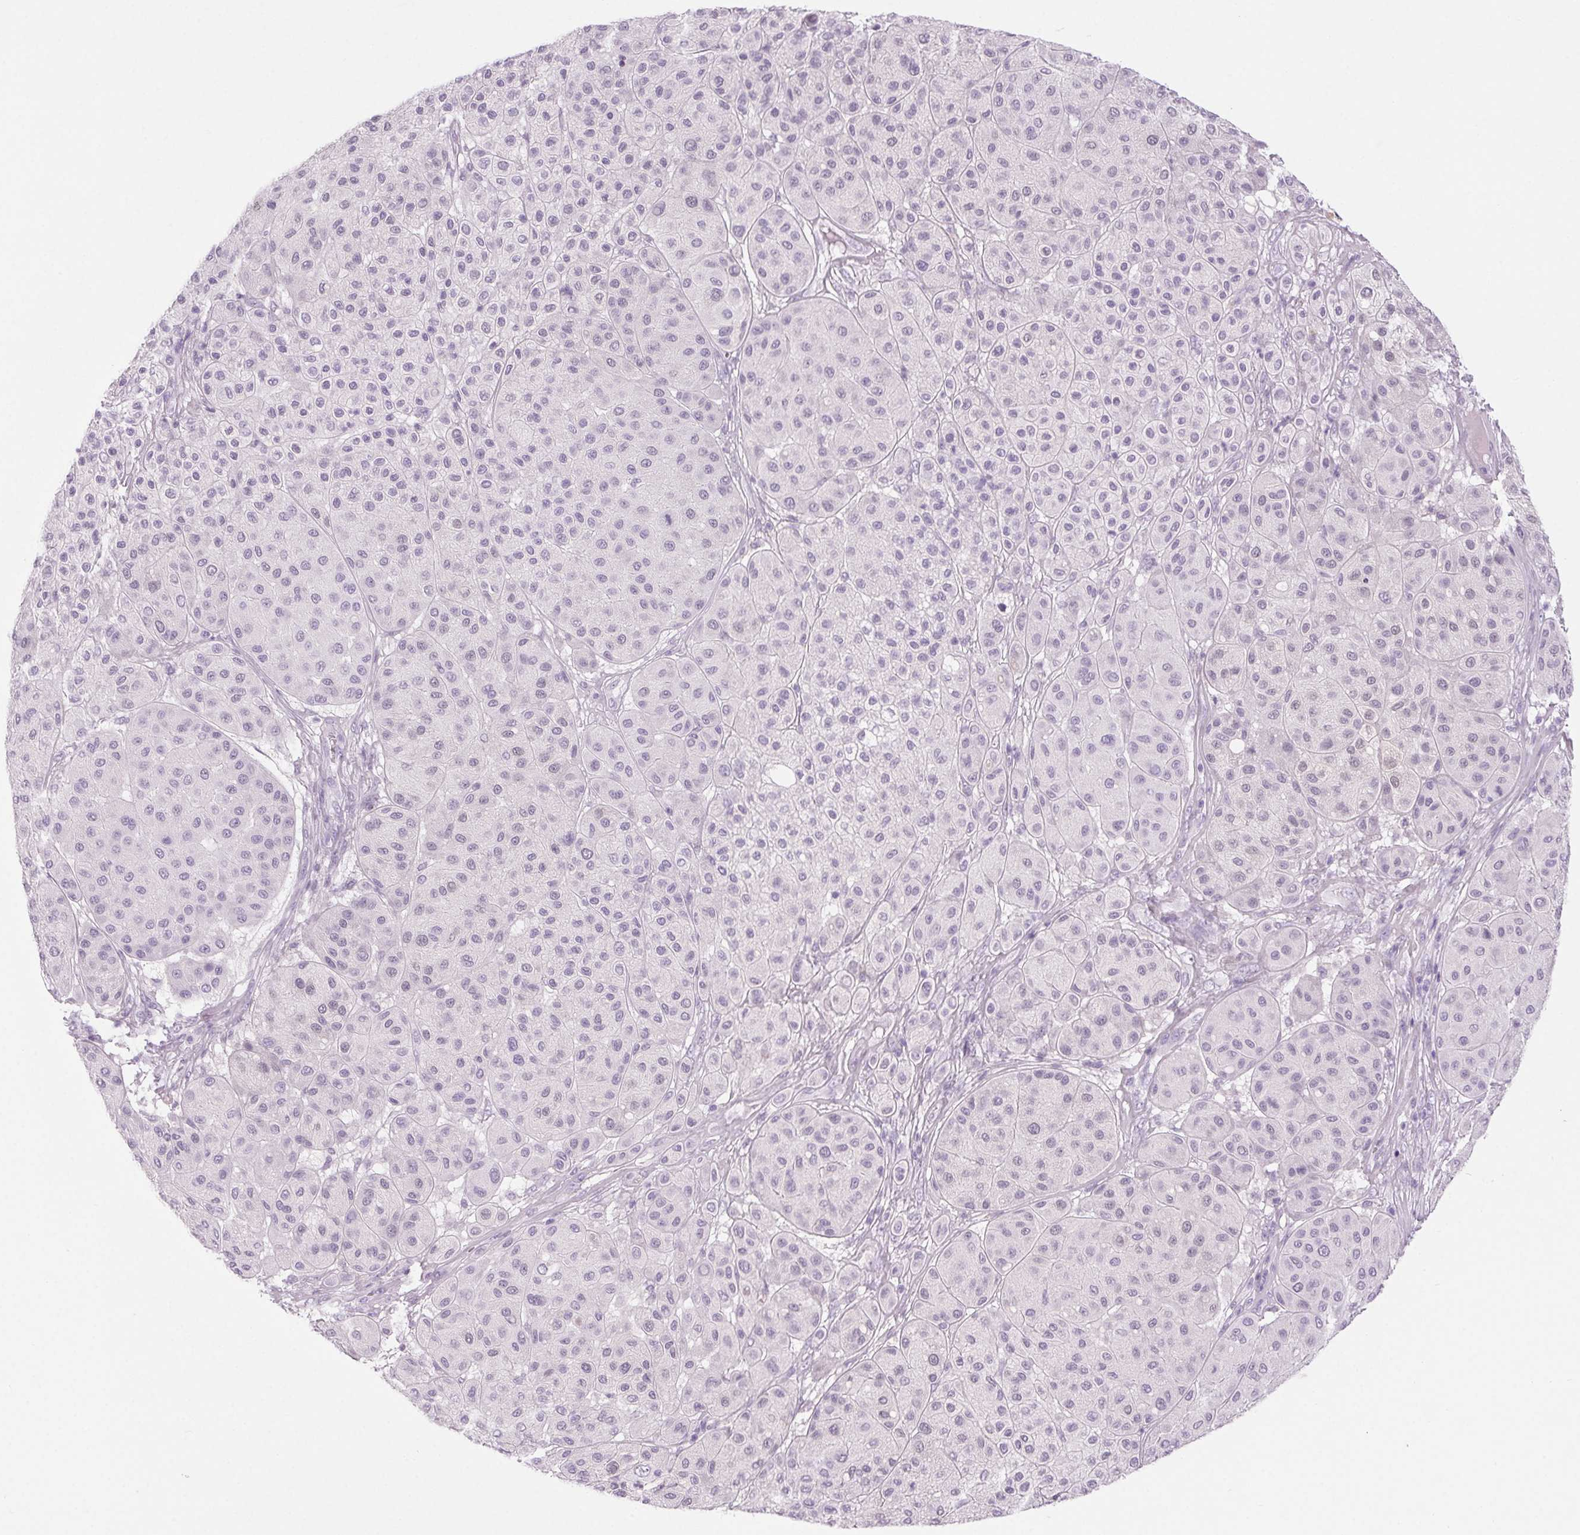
{"staining": {"intensity": "negative", "quantity": "none", "location": "none"}, "tissue": "melanoma", "cell_type": "Tumor cells", "image_type": "cancer", "snomed": [{"axis": "morphology", "description": "Malignant melanoma, Metastatic site"}, {"axis": "topography", "description": "Smooth muscle"}], "caption": "The micrograph exhibits no staining of tumor cells in melanoma.", "gene": "LRP2", "patient": {"sex": "male", "age": 41}}